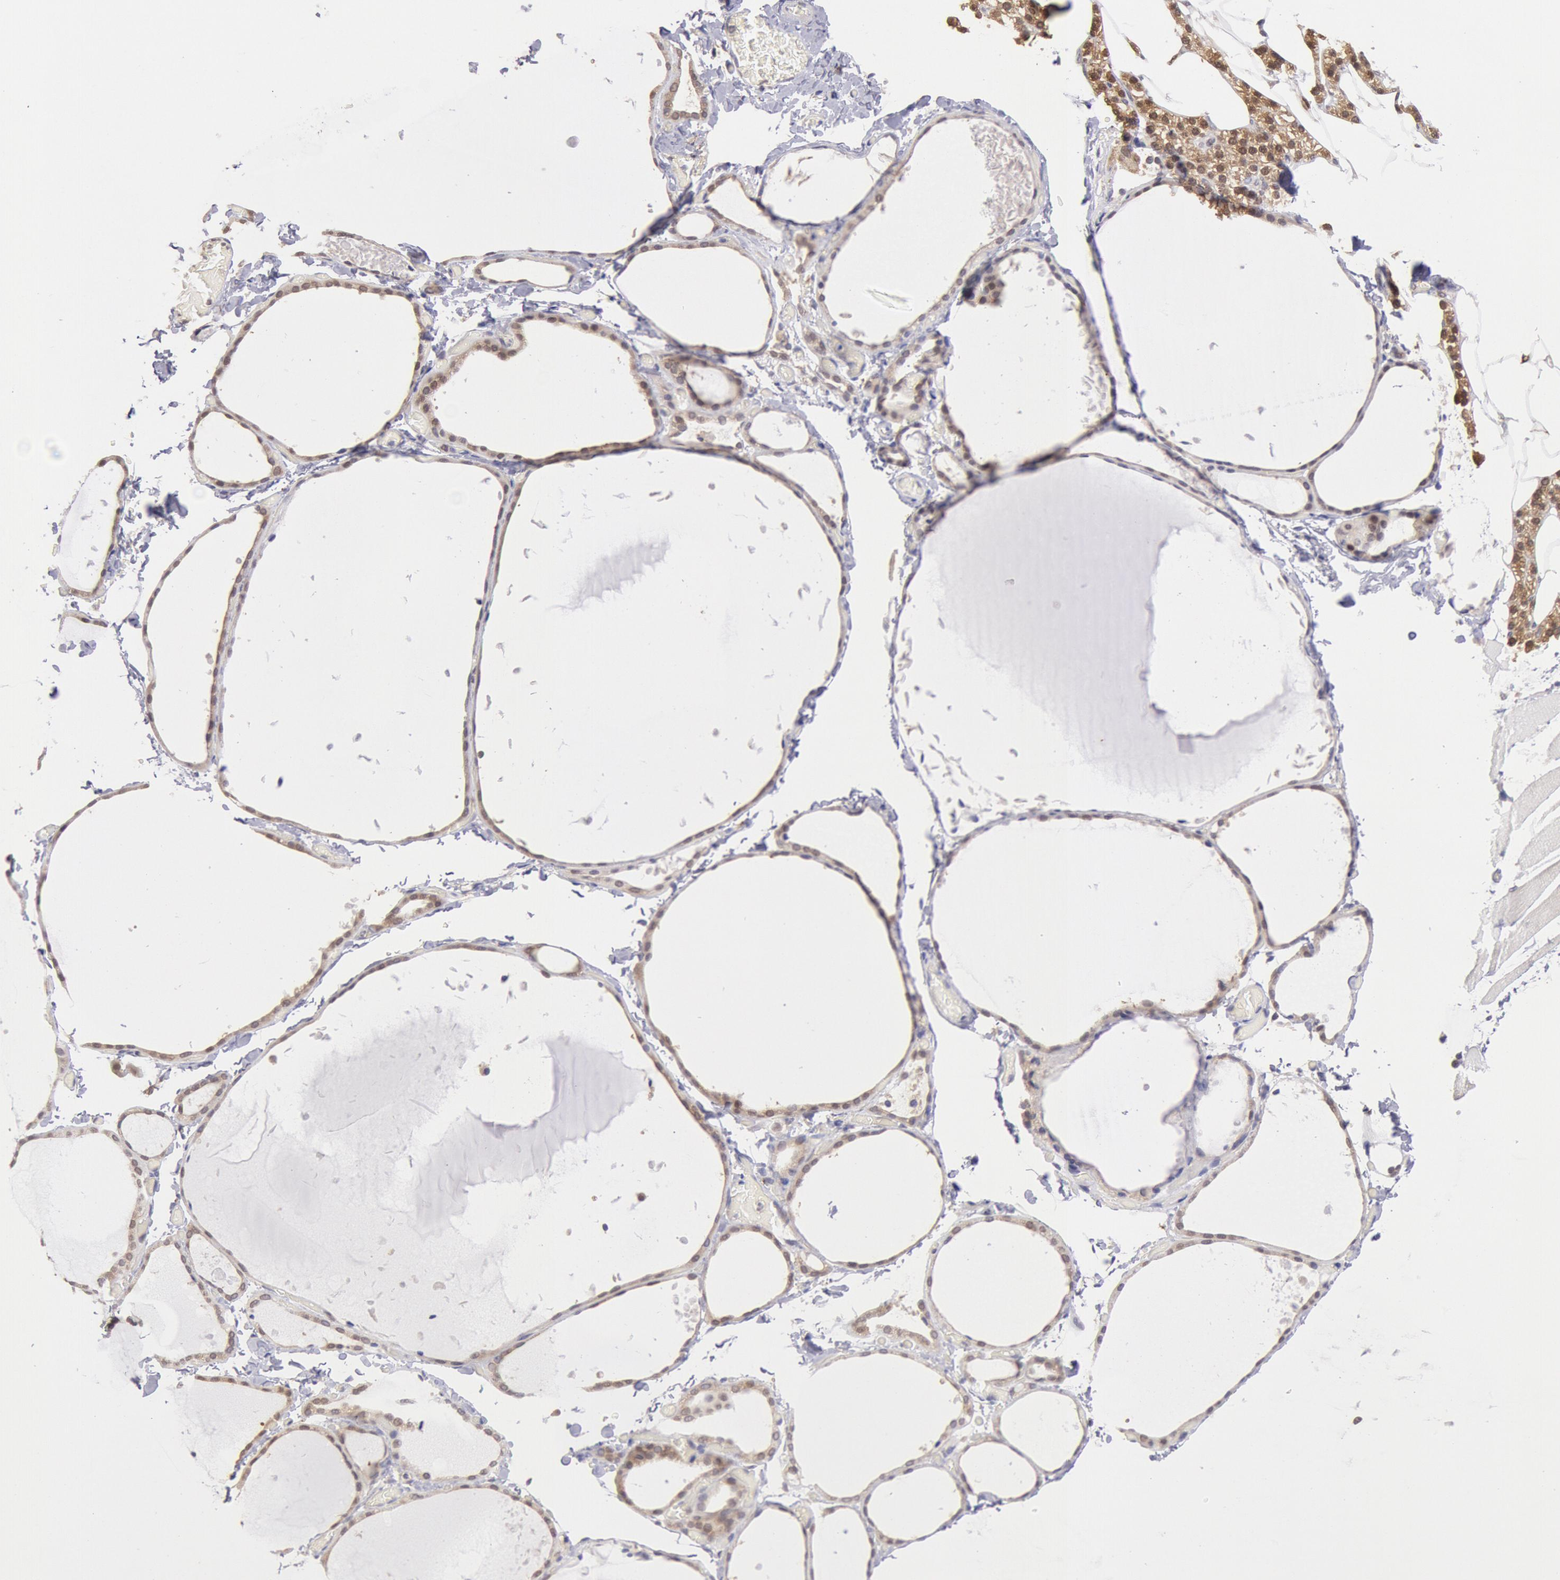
{"staining": {"intensity": "weak", "quantity": ">75%", "location": "cytoplasmic/membranous"}, "tissue": "thyroid gland", "cell_type": "Glandular cells", "image_type": "normal", "snomed": [{"axis": "morphology", "description": "Normal tissue, NOS"}, {"axis": "topography", "description": "Thyroid gland"}], "caption": "The photomicrograph reveals immunohistochemical staining of benign thyroid gland. There is weak cytoplasmic/membranous positivity is identified in about >75% of glandular cells. (brown staining indicates protein expression, while blue staining denotes nuclei).", "gene": "COMT", "patient": {"sex": "female", "age": 22}}